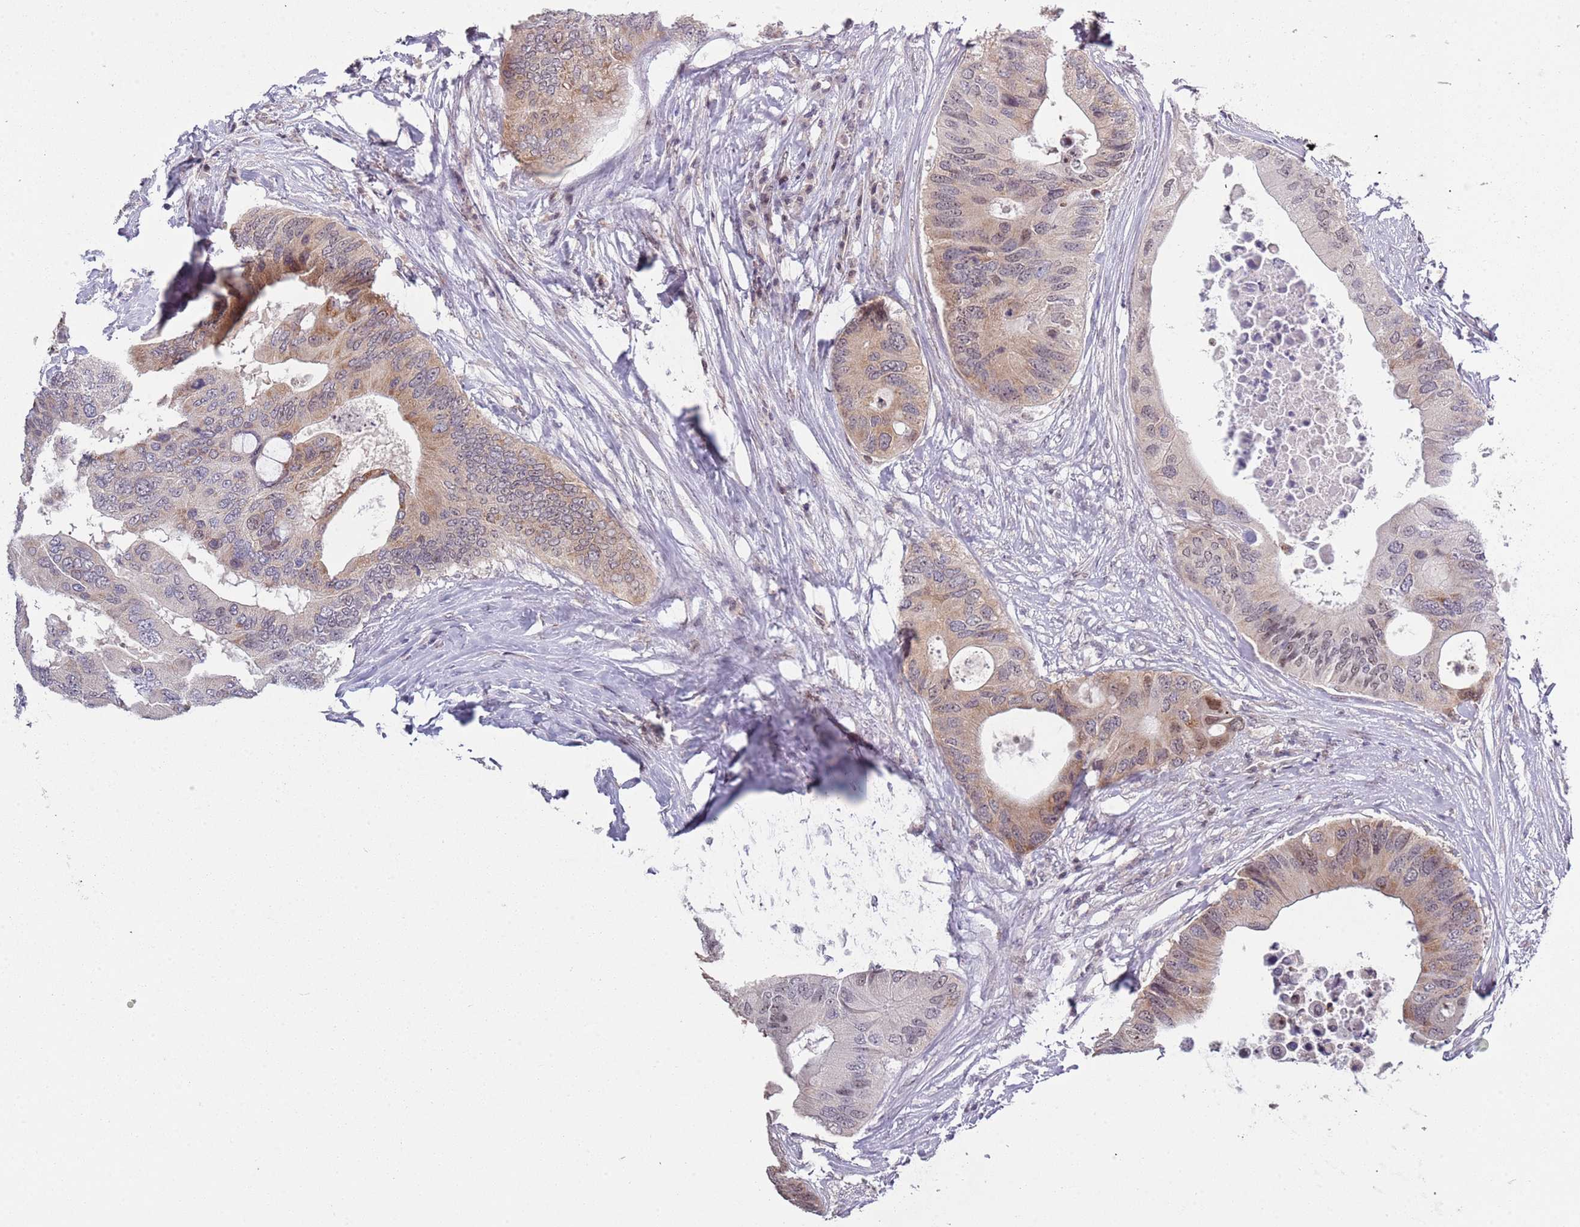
{"staining": {"intensity": "moderate", "quantity": "<25%", "location": "cytoplasmic/membranous,nuclear"}, "tissue": "colorectal cancer", "cell_type": "Tumor cells", "image_type": "cancer", "snomed": [{"axis": "morphology", "description": "Adenocarcinoma, NOS"}, {"axis": "topography", "description": "Colon"}], "caption": "Colorectal cancer stained with a brown dye reveals moderate cytoplasmic/membranous and nuclear positive positivity in about <25% of tumor cells.", "gene": "SLC25A32", "patient": {"sex": "male", "age": 71}}